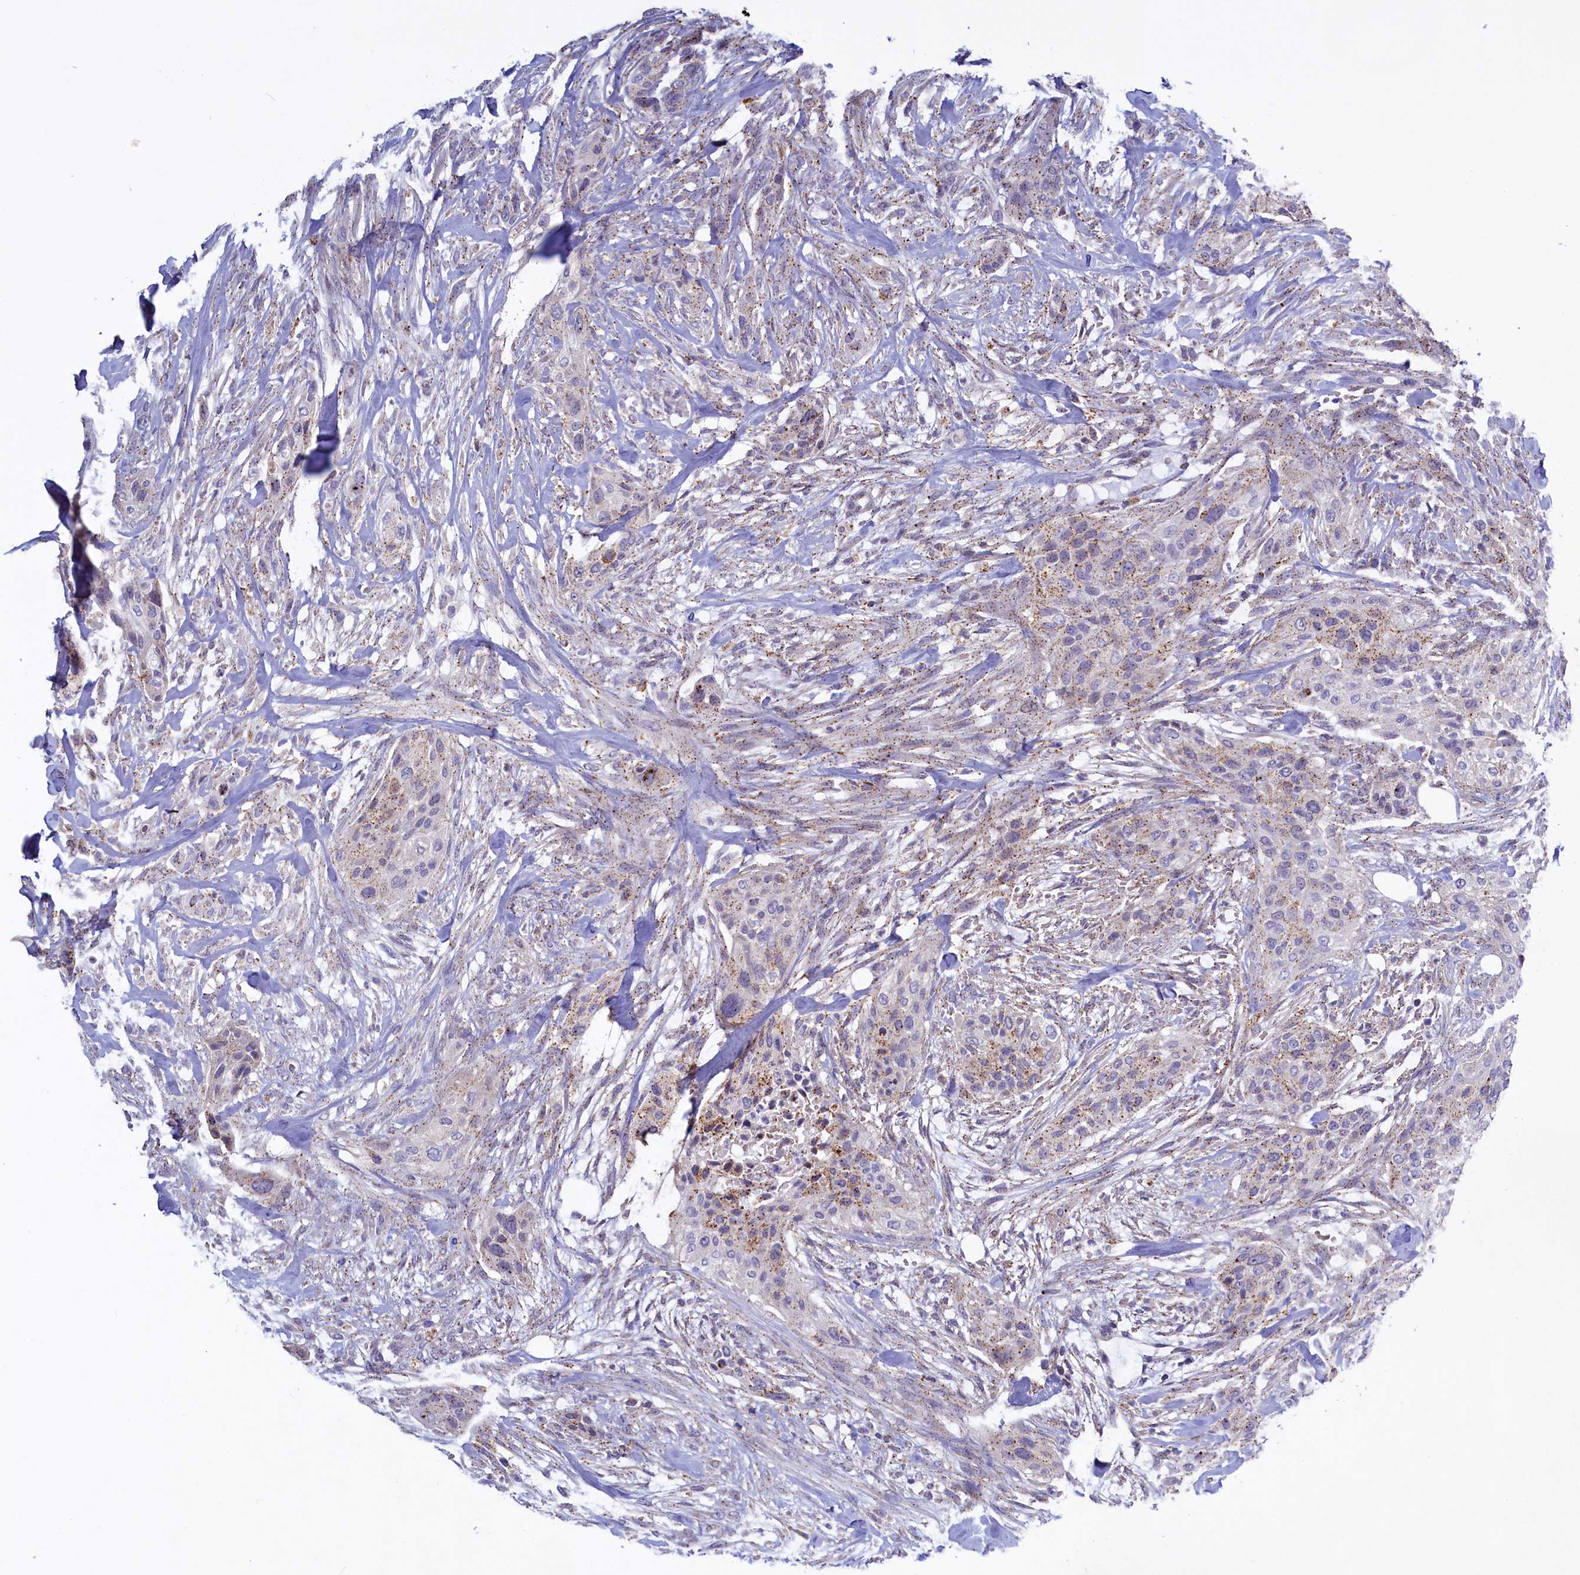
{"staining": {"intensity": "weak", "quantity": "<25%", "location": "cytoplasmic/membranous"}, "tissue": "urothelial cancer", "cell_type": "Tumor cells", "image_type": "cancer", "snomed": [{"axis": "morphology", "description": "Urothelial carcinoma, High grade"}, {"axis": "topography", "description": "Urinary bladder"}], "caption": "The immunohistochemistry (IHC) image has no significant staining in tumor cells of urothelial cancer tissue. The staining was performed using DAB to visualize the protein expression in brown, while the nuclei were stained in blue with hematoxylin (Magnification: 20x).", "gene": "HYKK", "patient": {"sex": "male", "age": 35}}